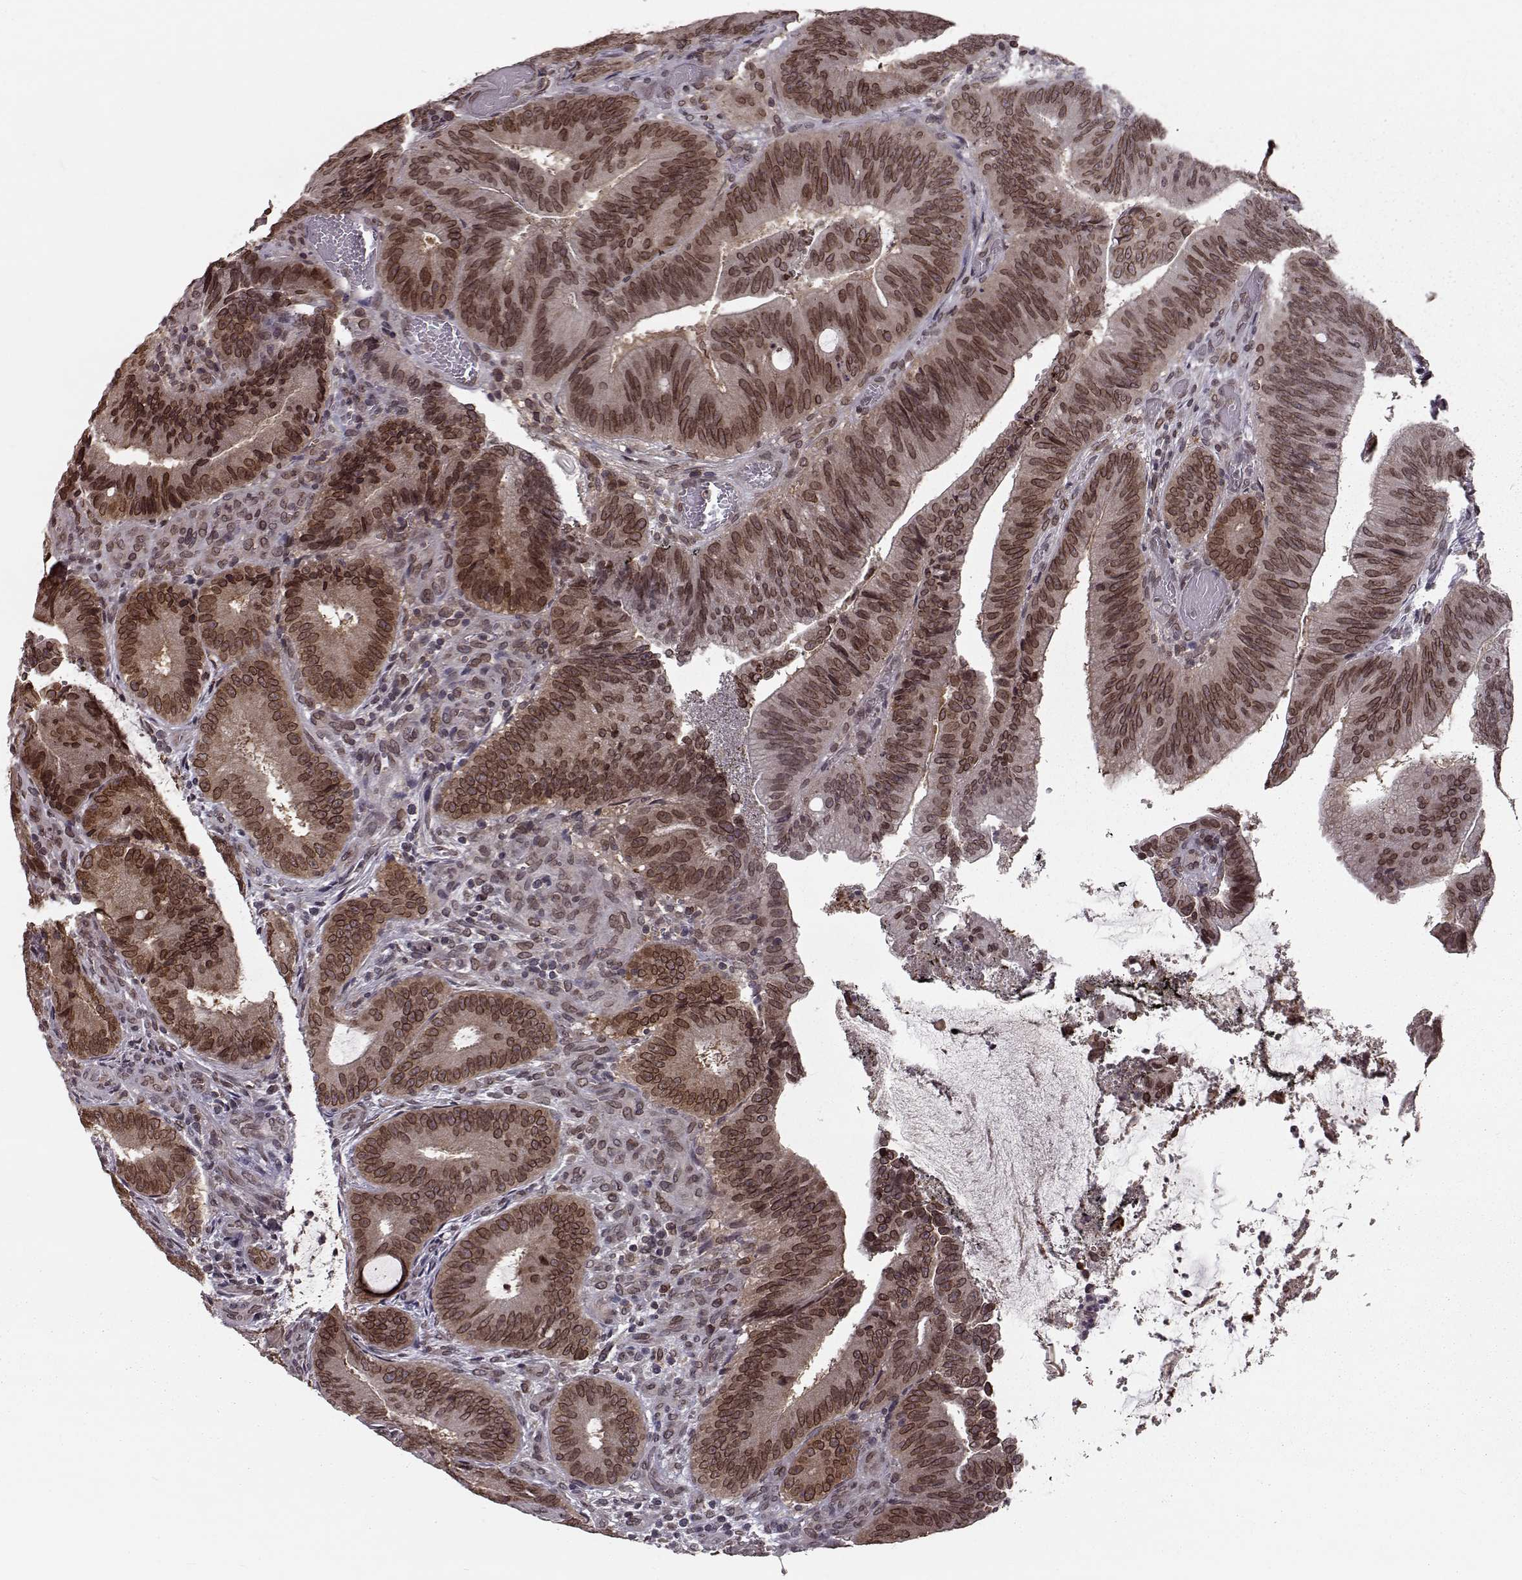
{"staining": {"intensity": "strong", "quantity": ">75%", "location": "cytoplasmic/membranous,nuclear"}, "tissue": "colorectal cancer", "cell_type": "Tumor cells", "image_type": "cancer", "snomed": [{"axis": "morphology", "description": "Adenocarcinoma, NOS"}, {"axis": "topography", "description": "Colon"}], "caption": "Colorectal cancer was stained to show a protein in brown. There is high levels of strong cytoplasmic/membranous and nuclear expression in approximately >75% of tumor cells. (DAB IHC, brown staining for protein, blue staining for nuclei).", "gene": "NUP37", "patient": {"sex": "female", "age": 43}}